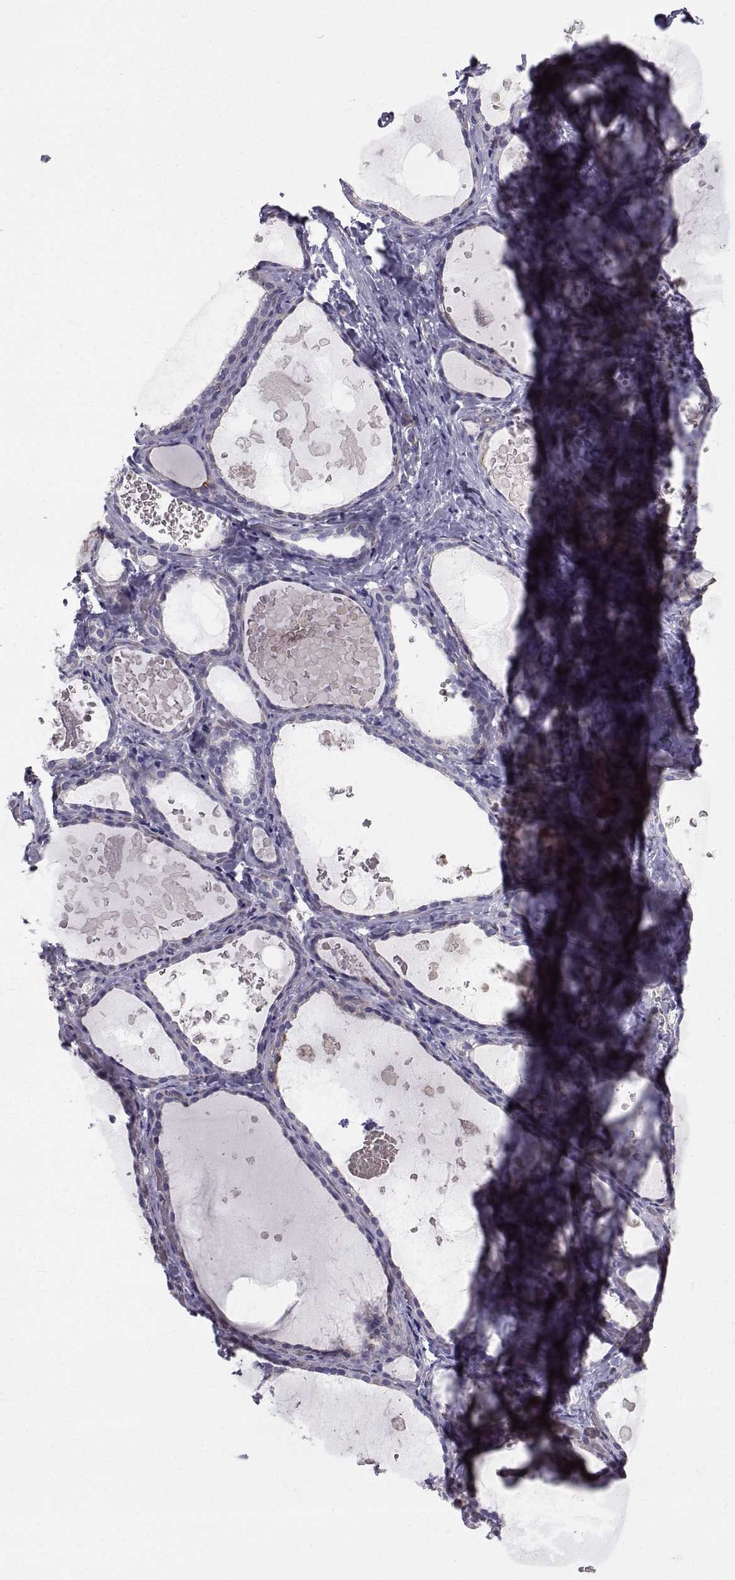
{"staining": {"intensity": "negative", "quantity": "none", "location": "none"}, "tissue": "thyroid gland", "cell_type": "Glandular cells", "image_type": "normal", "snomed": [{"axis": "morphology", "description": "Normal tissue, NOS"}, {"axis": "topography", "description": "Thyroid gland"}], "caption": "Immunohistochemistry of normal thyroid gland reveals no positivity in glandular cells.", "gene": "CALCR", "patient": {"sex": "female", "age": 56}}